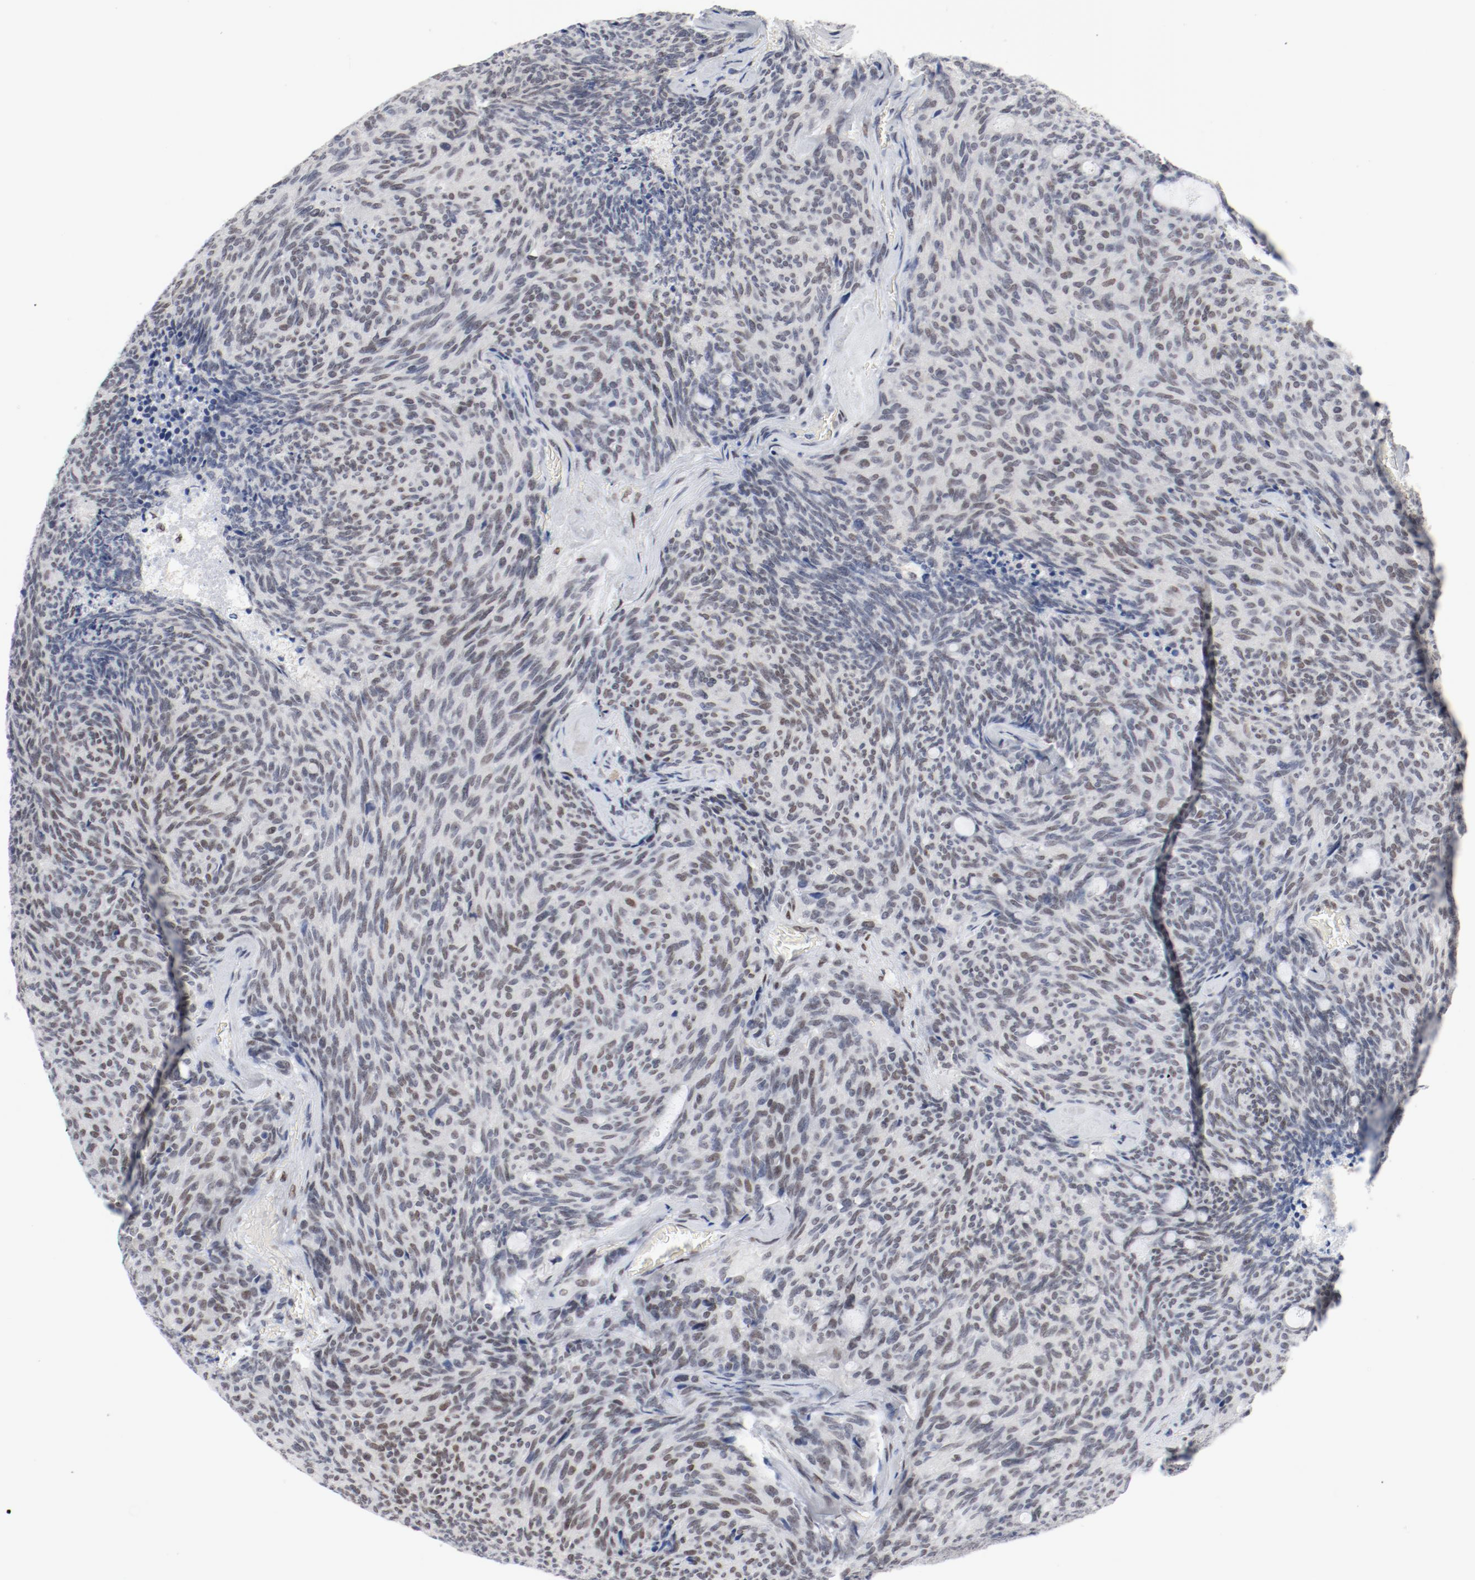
{"staining": {"intensity": "weak", "quantity": ">75%", "location": "nuclear"}, "tissue": "carcinoid", "cell_type": "Tumor cells", "image_type": "cancer", "snomed": [{"axis": "morphology", "description": "Carcinoid, malignant, NOS"}, {"axis": "topography", "description": "Pancreas"}], "caption": "The histopathology image shows immunohistochemical staining of carcinoid (malignant). There is weak nuclear positivity is seen in about >75% of tumor cells. (Stains: DAB (3,3'-diaminobenzidine) in brown, nuclei in blue, Microscopy: brightfield microscopy at high magnification).", "gene": "ARNT", "patient": {"sex": "female", "age": 54}}